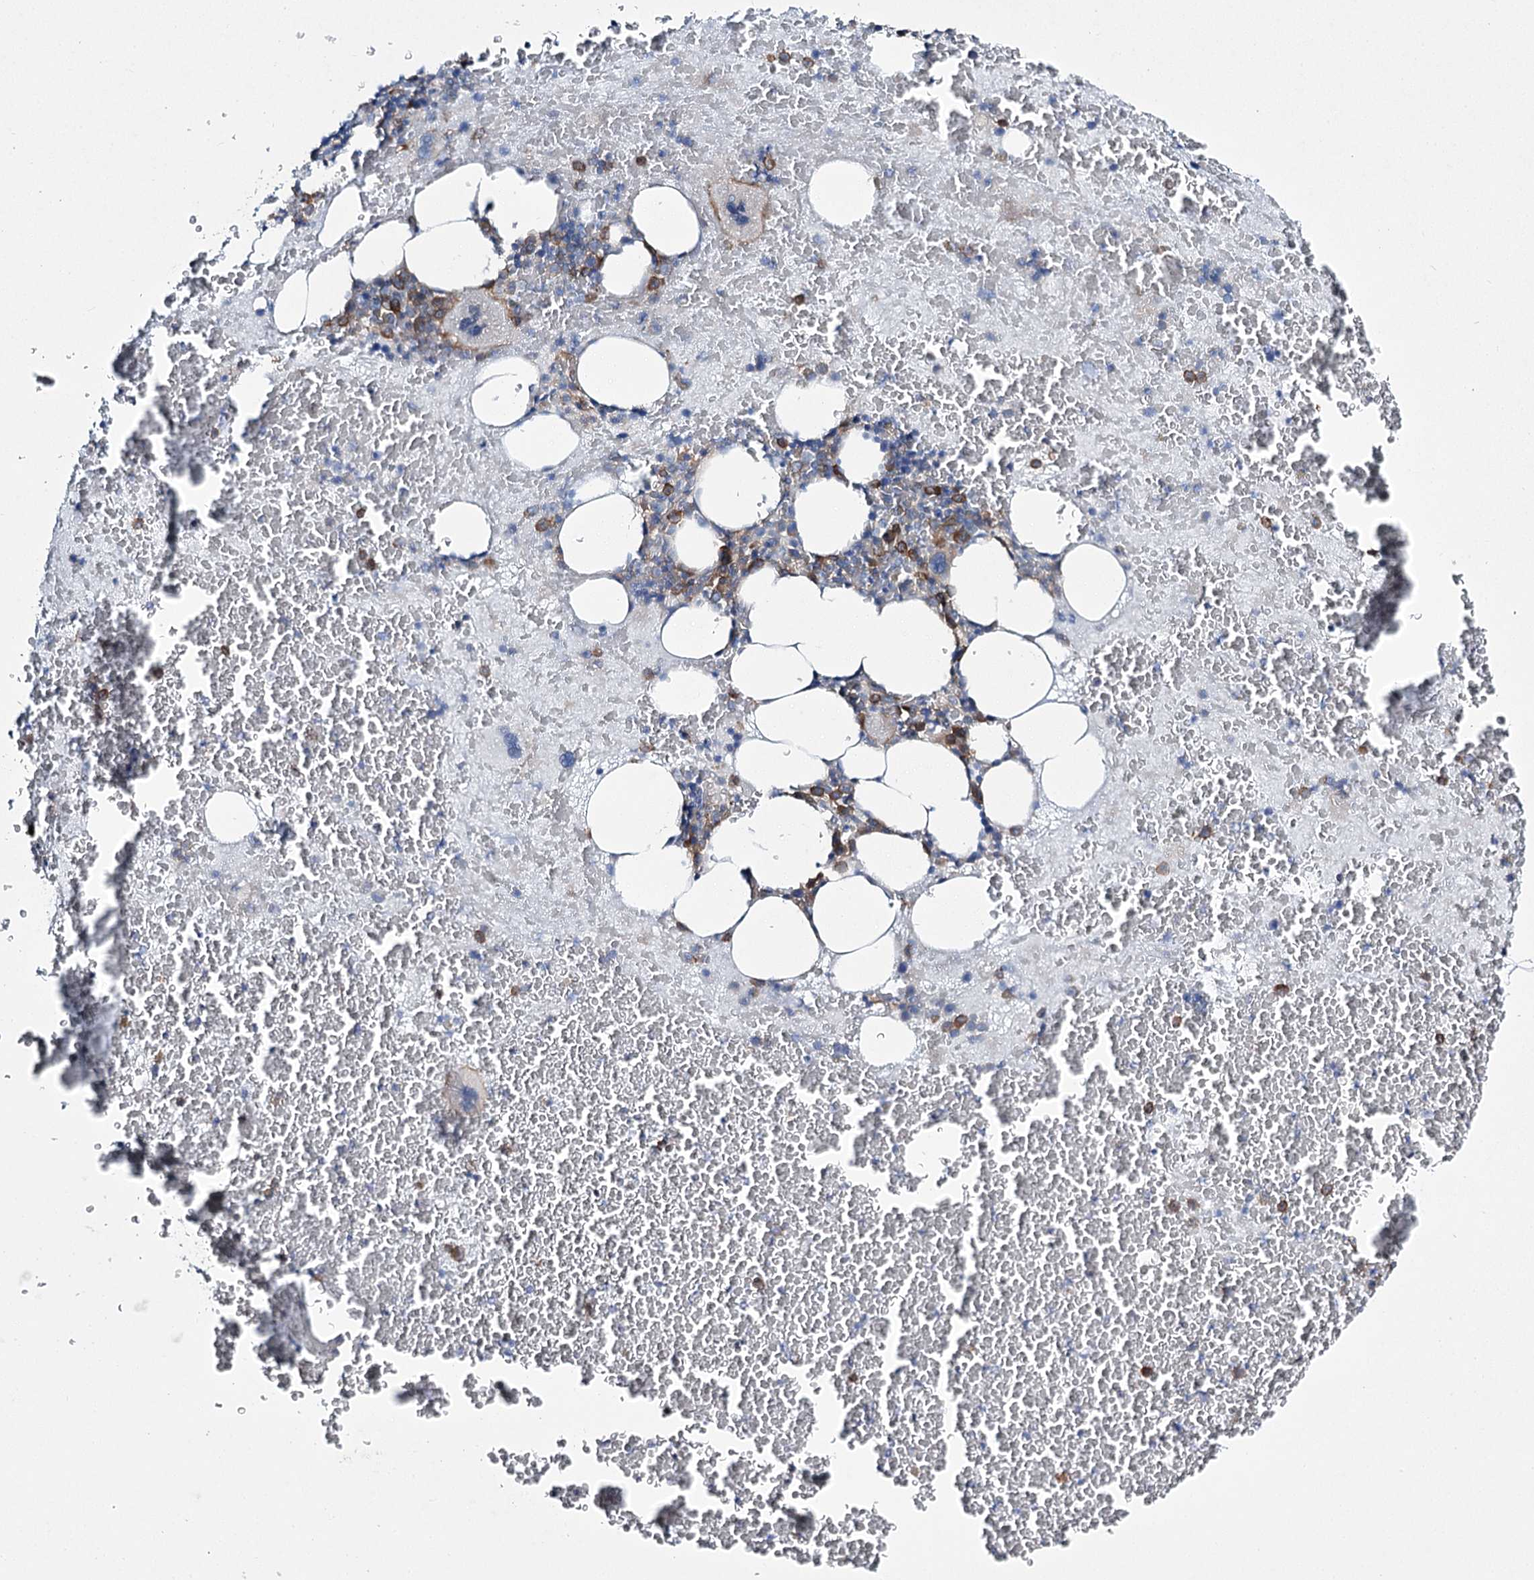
{"staining": {"intensity": "moderate", "quantity": "<25%", "location": "cytoplasmic/membranous"}, "tissue": "bone marrow", "cell_type": "Hematopoietic cells", "image_type": "normal", "snomed": [{"axis": "morphology", "description": "Normal tissue, NOS"}, {"axis": "topography", "description": "Bone marrow"}], "caption": "A brown stain labels moderate cytoplasmic/membranous positivity of a protein in hematopoietic cells of benign human bone marrow. (DAB (3,3'-diaminobenzidine) IHC with brightfield microscopy, high magnification).", "gene": "CCDC88A", "patient": {"sex": "male", "age": 36}}